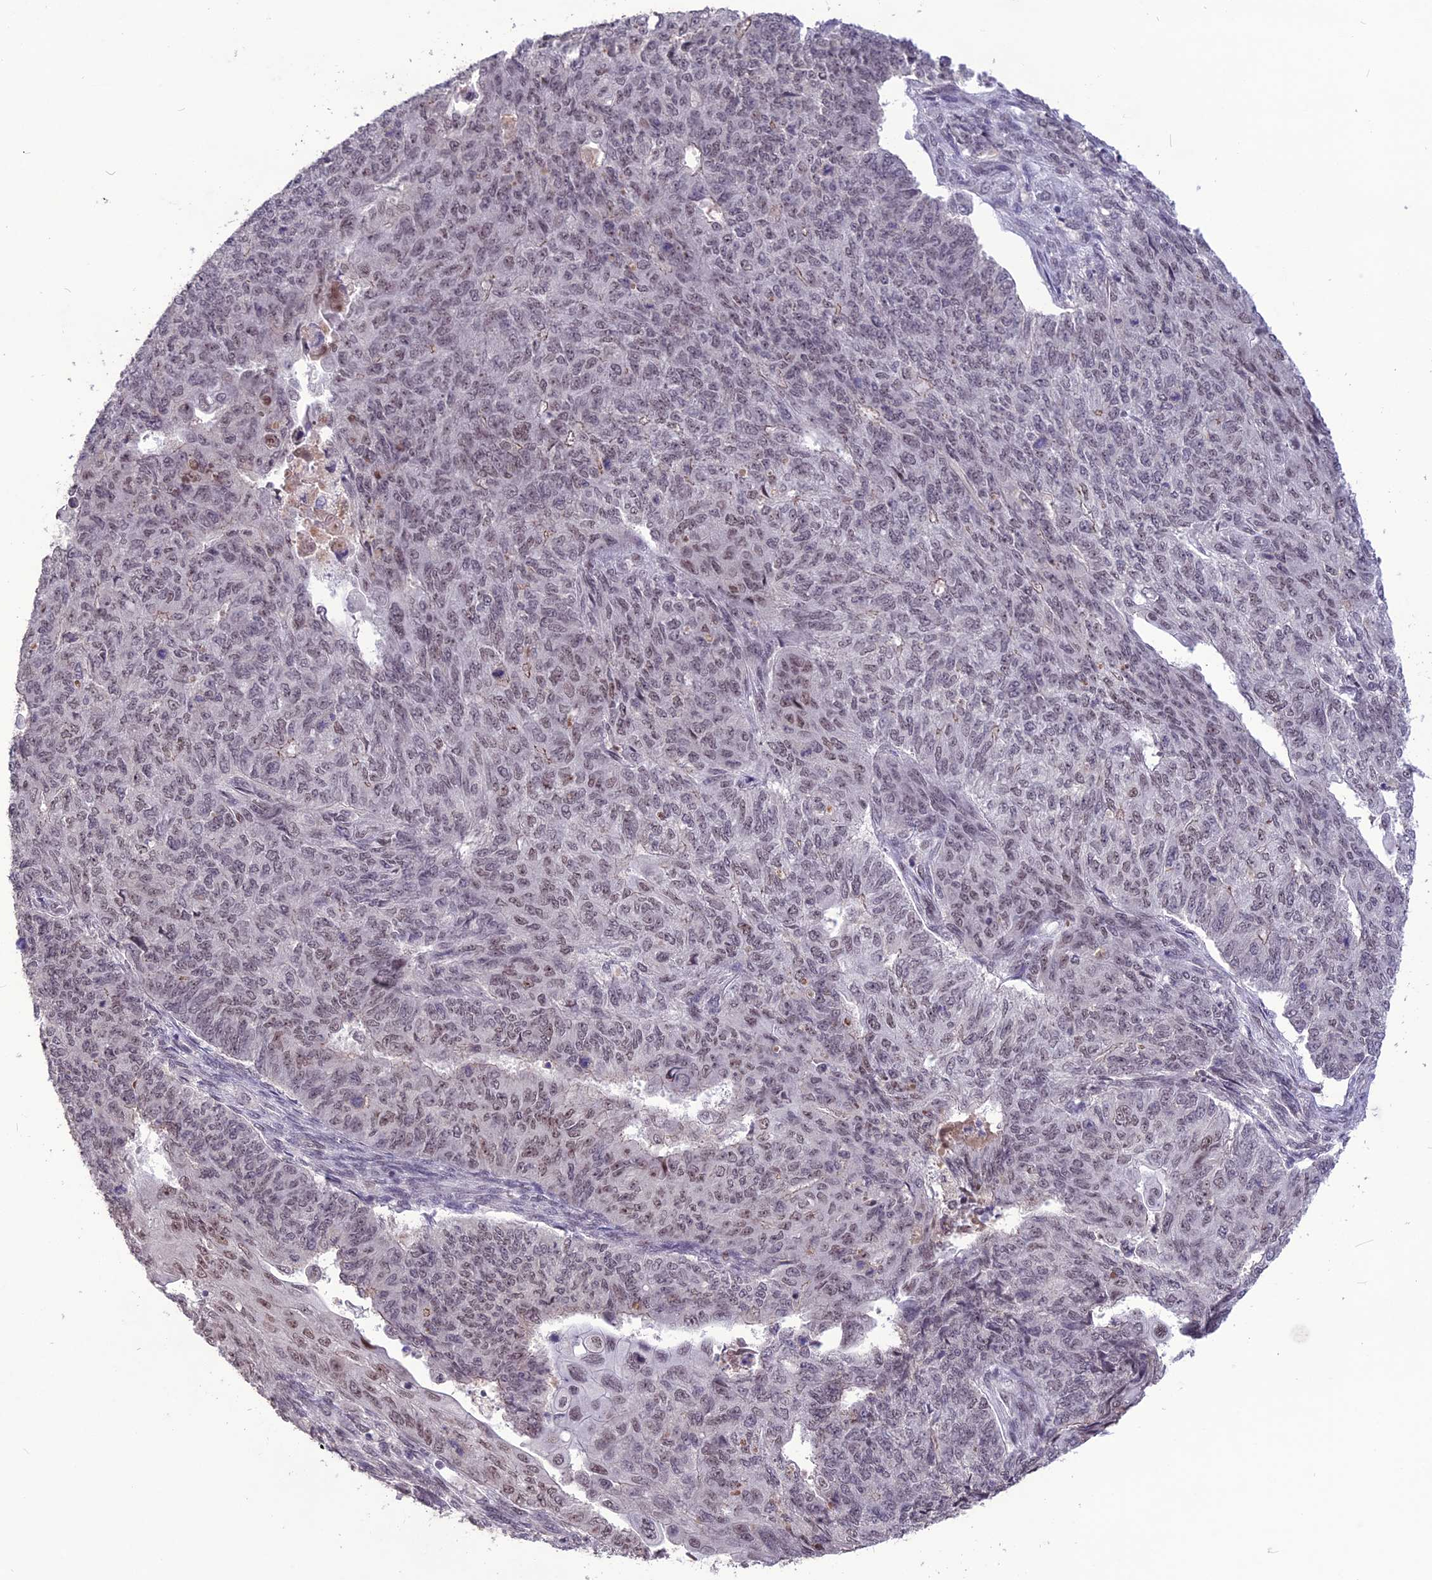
{"staining": {"intensity": "weak", "quantity": "25%-75%", "location": "nuclear"}, "tissue": "endometrial cancer", "cell_type": "Tumor cells", "image_type": "cancer", "snomed": [{"axis": "morphology", "description": "Adenocarcinoma, NOS"}, {"axis": "topography", "description": "Endometrium"}], "caption": "Immunohistochemistry photomicrograph of endometrial cancer stained for a protein (brown), which shows low levels of weak nuclear staining in about 25%-75% of tumor cells.", "gene": "DIS3", "patient": {"sex": "female", "age": 32}}